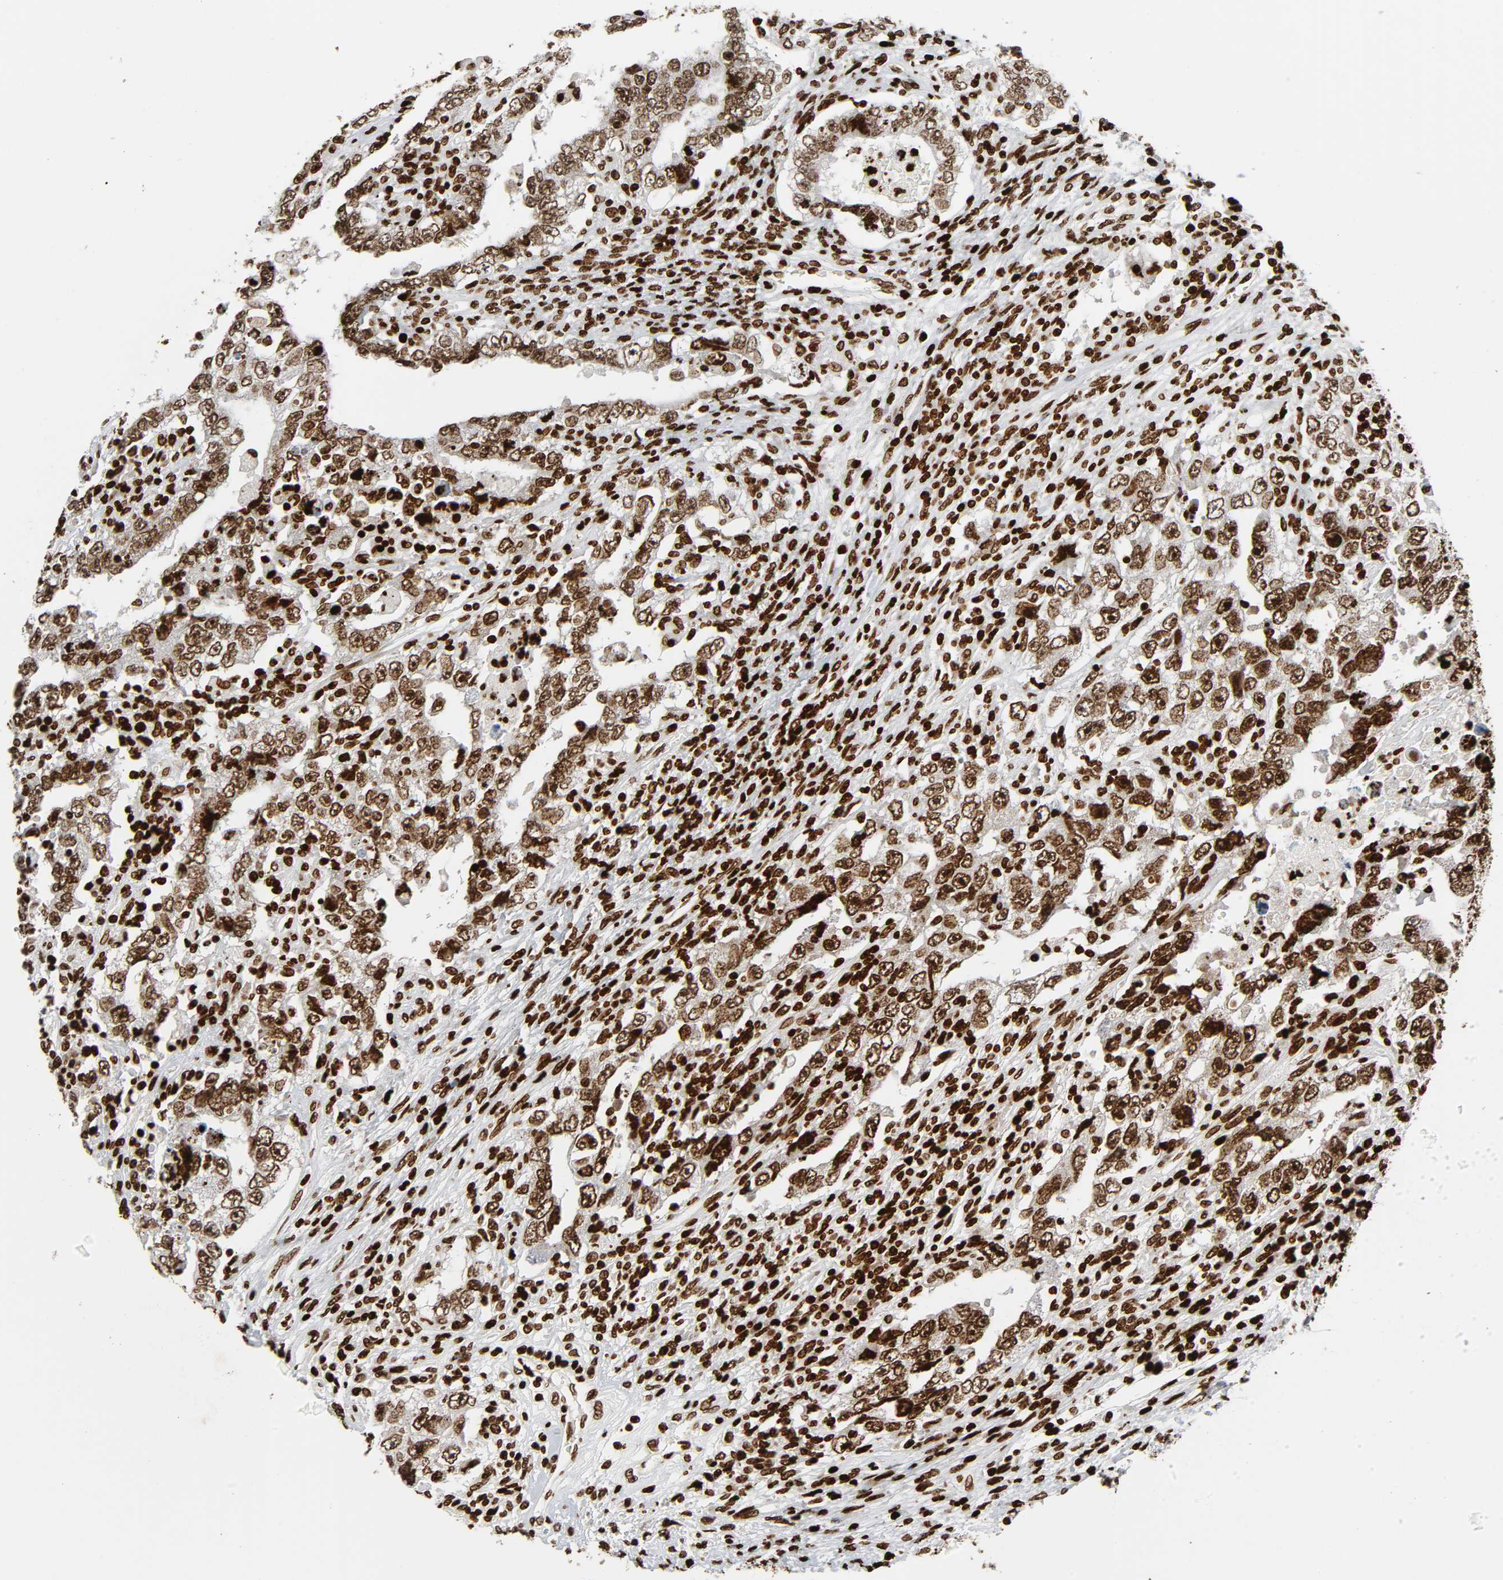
{"staining": {"intensity": "moderate", "quantity": ">75%", "location": "nuclear"}, "tissue": "testis cancer", "cell_type": "Tumor cells", "image_type": "cancer", "snomed": [{"axis": "morphology", "description": "Carcinoma, Embryonal, NOS"}, {"axis": "topography", "description": "Testis"}], "caption": "Approximately >75% of tumor cells in human testis cancer (embryonal carcinoma) show moderate nuclear protein positivity as visualized by brown immunohistochemical staining.", "gene": "RXRA", "patient": {"sex": "male", "age": 26}}